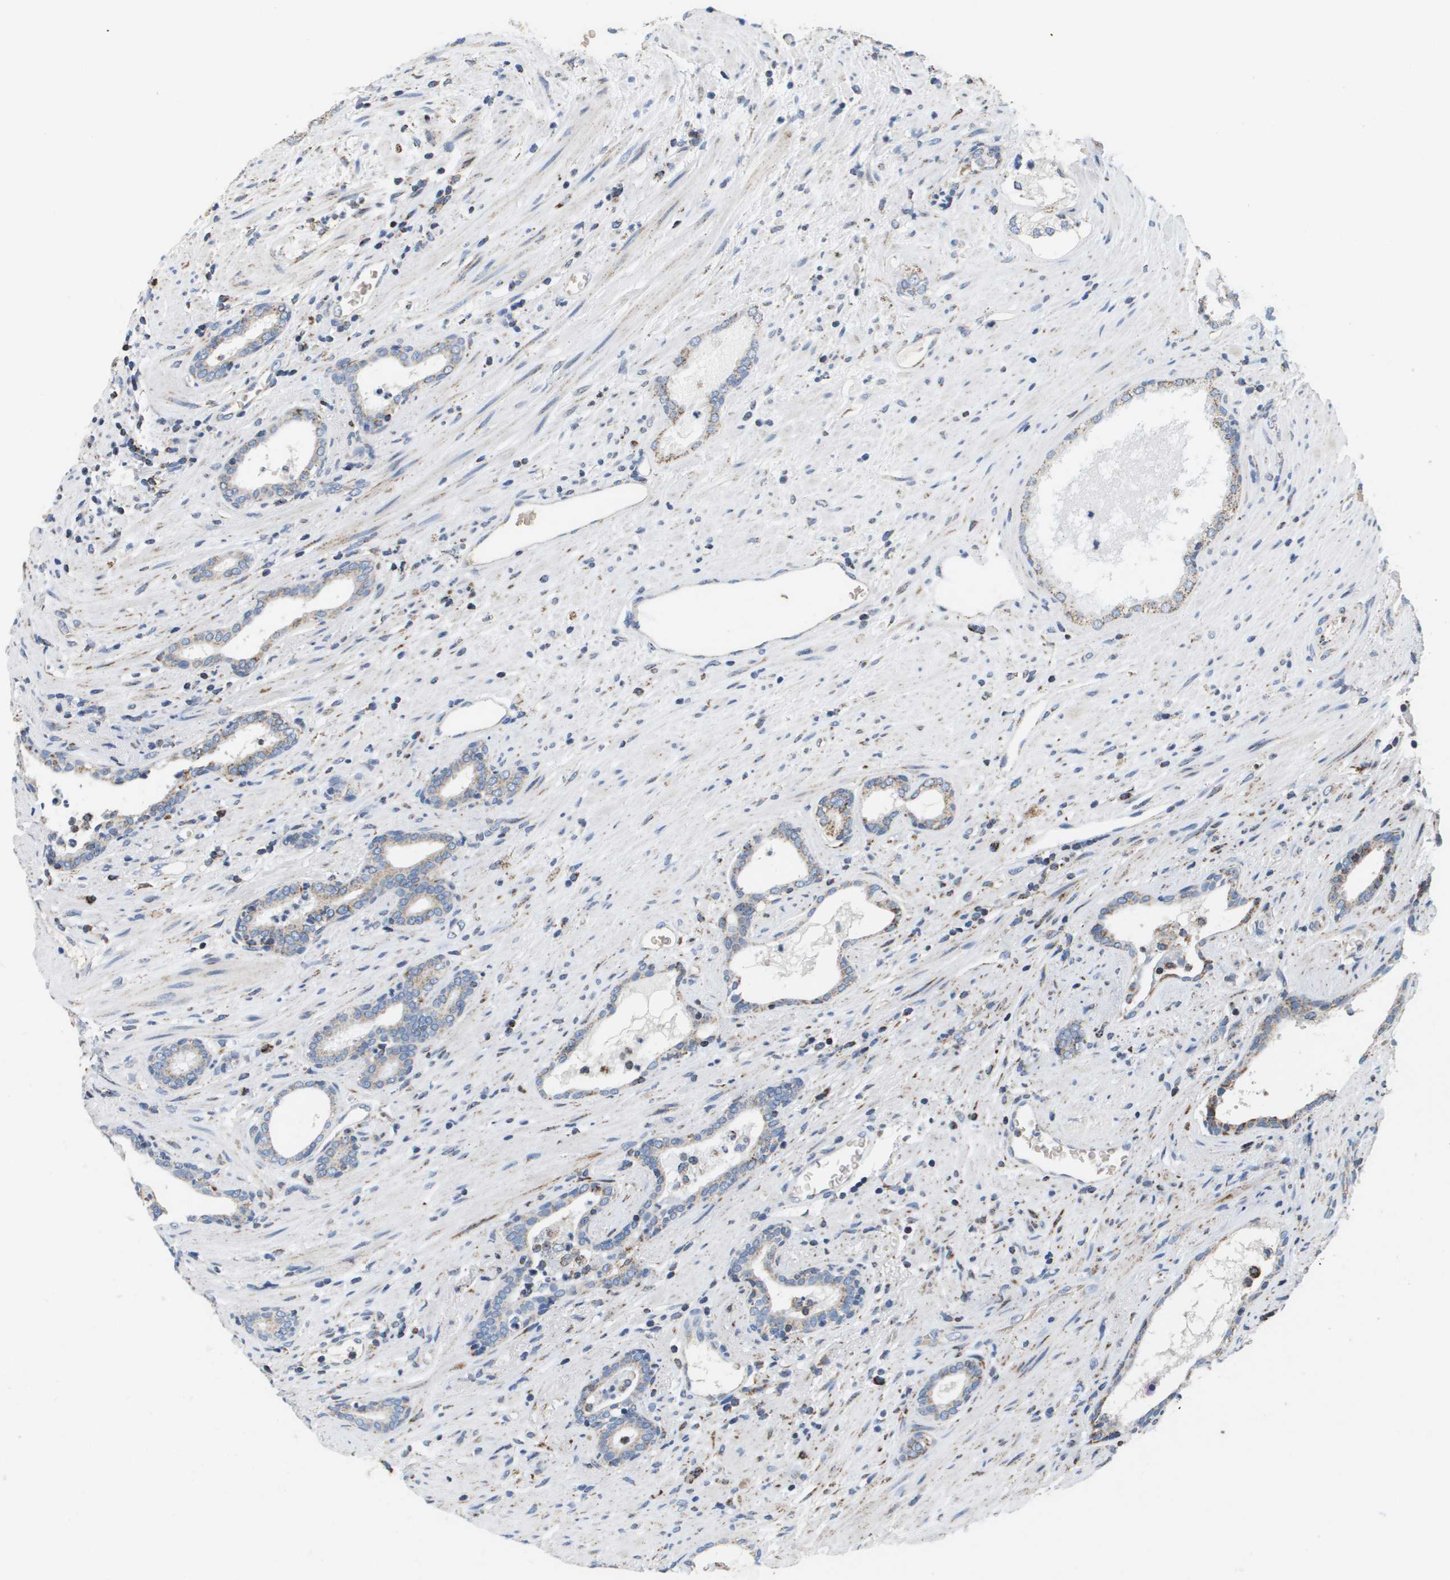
{"staining": {"intensity": "moderate", "quantity": "25%-75%", "location": "cytoplasmic/membranous"}, "tissue": "prostate cancer", "cell_type": "Tumor cells", "image_type": "cancer", "snomed": [{"axis": "morphology", "description": "Adenocarcinoma, High grade"}, {"axis": "topography", "description": "Prostate"}], "caption": "The immunohistochemical stain shows moderate cytoplasmic/membranous positivity in tumor cells of prostate adenocarcinoma (high-grade) tissue.", "gene": "ATP5F1B", "patient": {"sex": "male", "age": 71}}